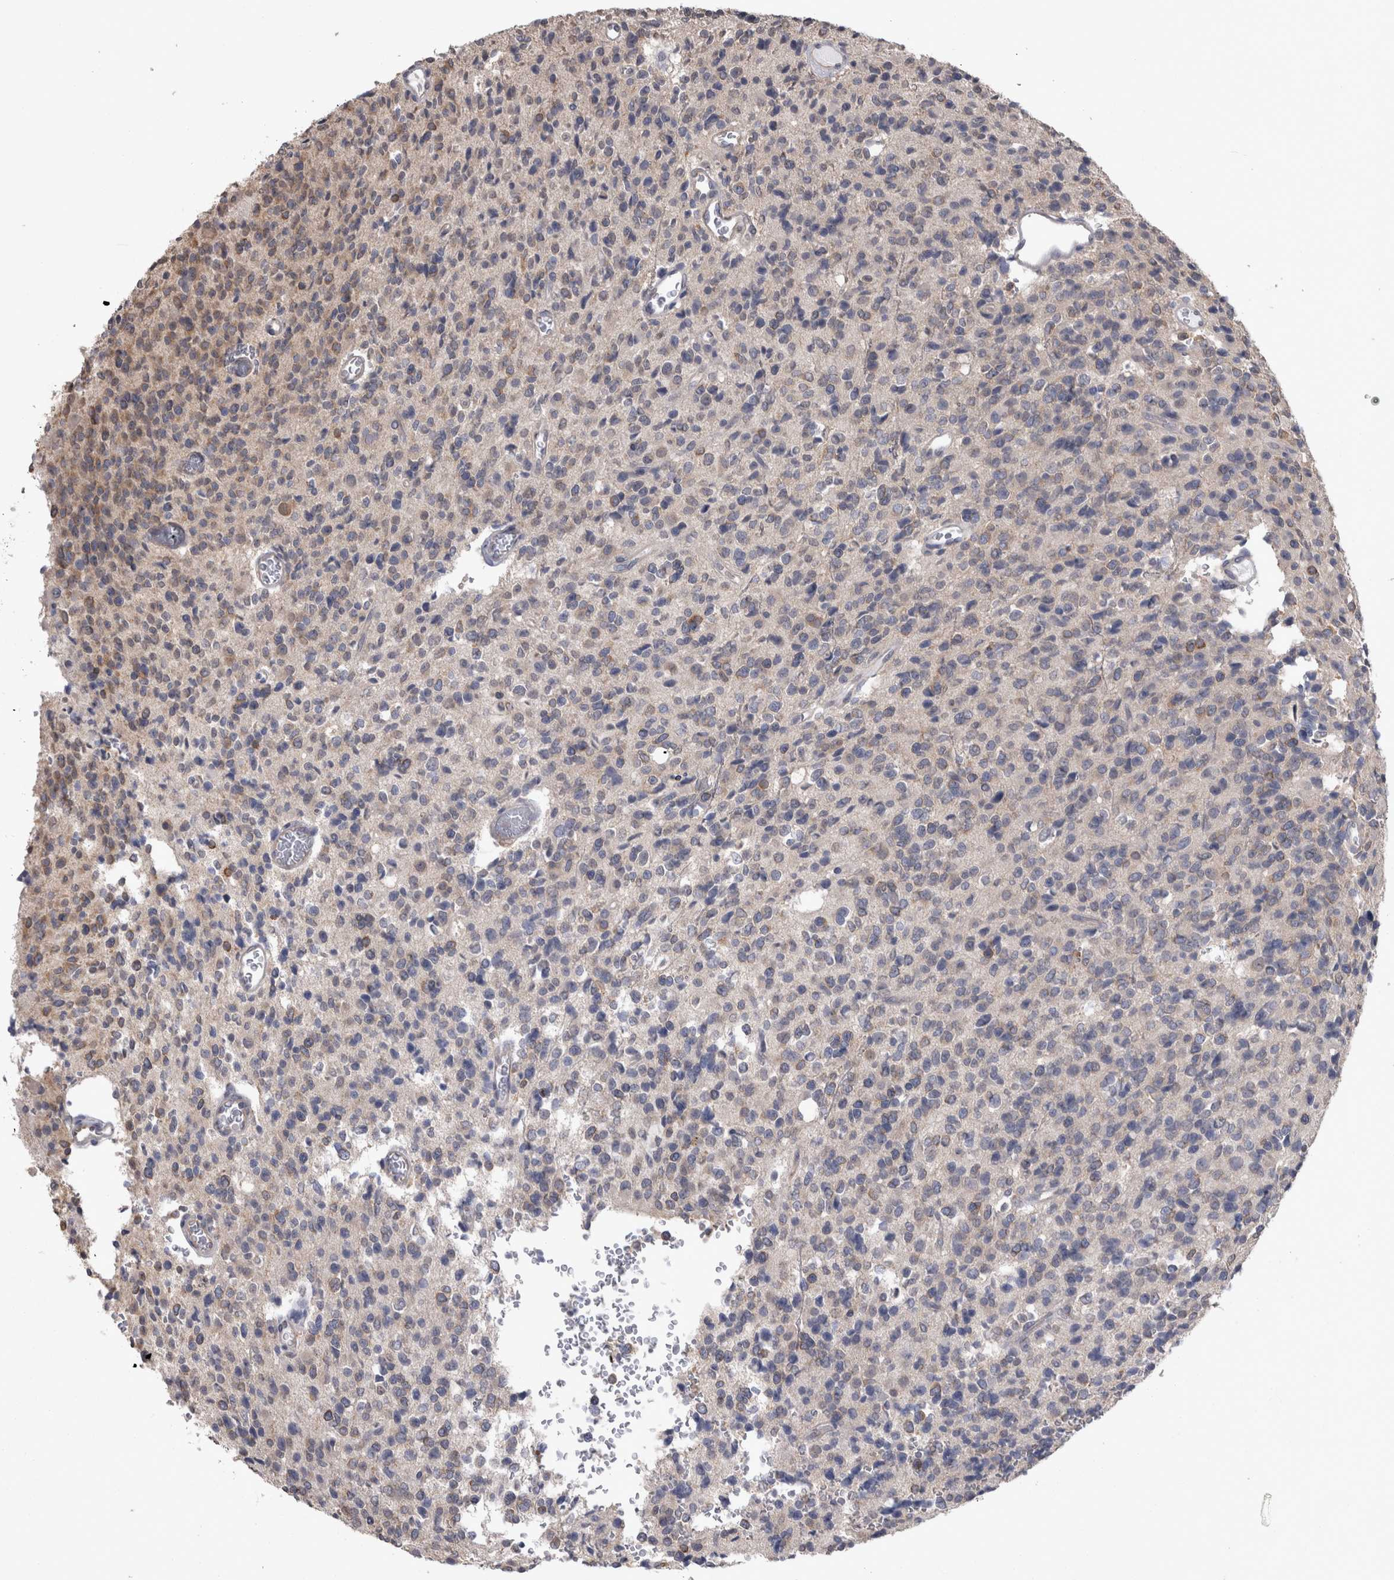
{"staining": {"intensity": "weak", "quantity": "<25%", "location": "cytoplasmic/membranous"}, "tissue": "glioma", "cell_type": "Tumor cells", "image_type": "cancer", "snomed": [{"axis": "morphology", "description": "Glioma, malignant, High grade"}, {"axis": "topography", "description": "Brain"}], "caption": "Immunohistochemistry (IHC) histopathology image of neoplastic tissue: glioma stained with DAB reveals no significant protein positivity in tumor cells. Brightfield microscopy of immunohistochemistry (IHC) stained with DAB (brown) and hematoxylin (blue), captured at high magnification.", "gene": "DDX6", "patient": {"sex": "male", "age": 34}}